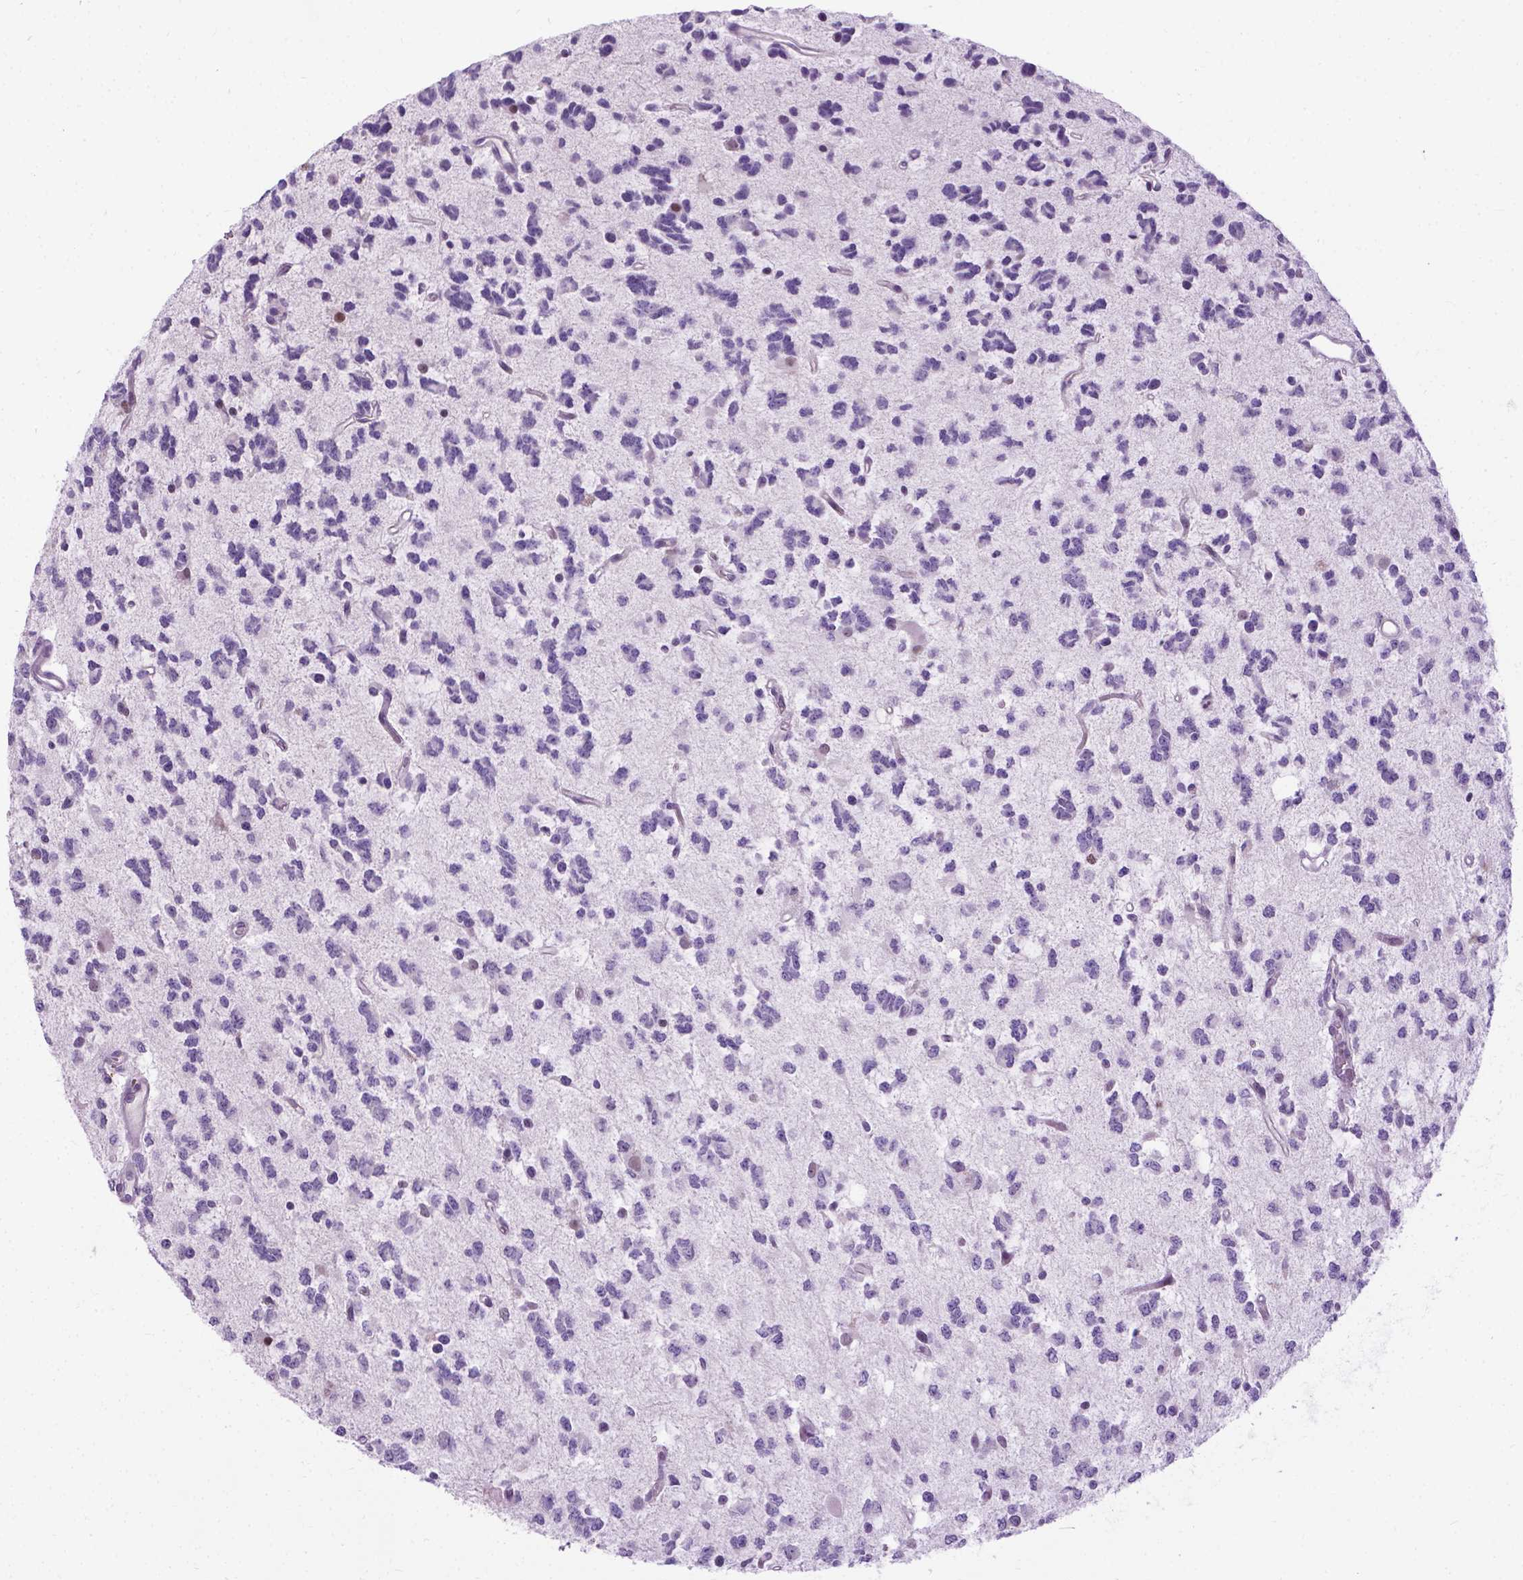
{"staining": {"intensity": "negative", "quantity": "none", "location": "none"}, "tissue": "glioma", "cell_type": "Tumor cells", "image_type": "cancer", "snomed": [{"axis": "morphology", "description": "Glioma, malignant, Low grade"}, {"axis": "topography", "description": "Brain"}], "caption": "This image is of malignant glioma (low-grade) stained with IHC to label a protein in brown with the nuclei are counter-stained blue. There is no expression in tumor cells. (Stains: DAB immunohistochemistry (IHC) with hematoxylin counter stain, Microscopy: brightfield microscopy at high magnification).", "gene": "PROB1", "patient": {"sex": "female", "age": 45}}